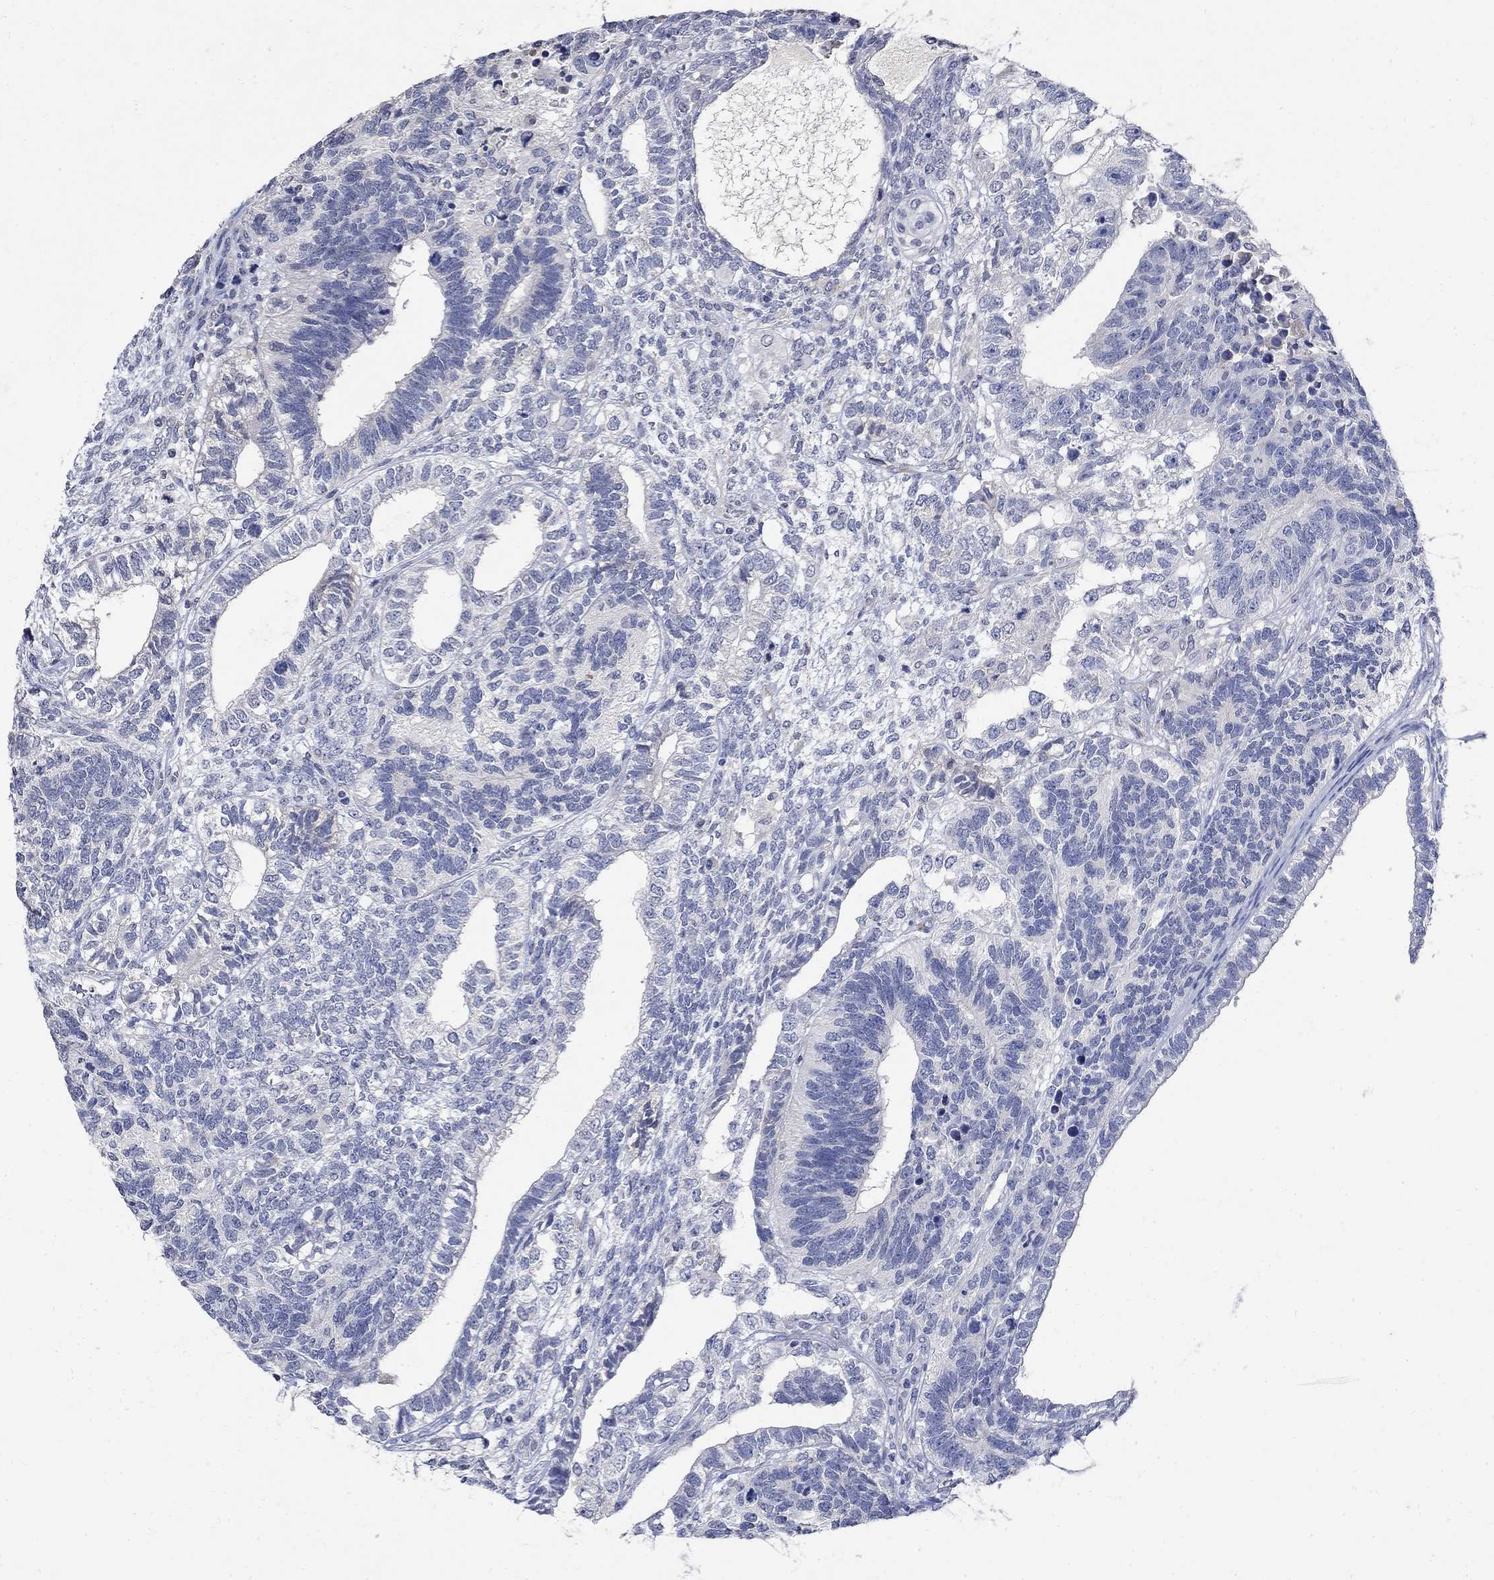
{"staining": {"intensity": "negative", "quantity": "none", "location": "none"}, "tissue": "testis cancer", "cell_type": "Tumor cells", "image_type": "cancer", "snomed": [{"axis": "morphology", "description": "Seminoma, NOS"}, {"axis": "morphology", "description": "Carcinoma, Embryonal, NOS"}, {"axis": "topography", "description": "Testis"}], "caption": "Immunohistochemistry (IHC) histopathology image of testis cancer stained for a protein (brown), which reveals no staining in tumor cells.", "gene": "TMEM169", "patient": {"sex": "male", "age": 41}}